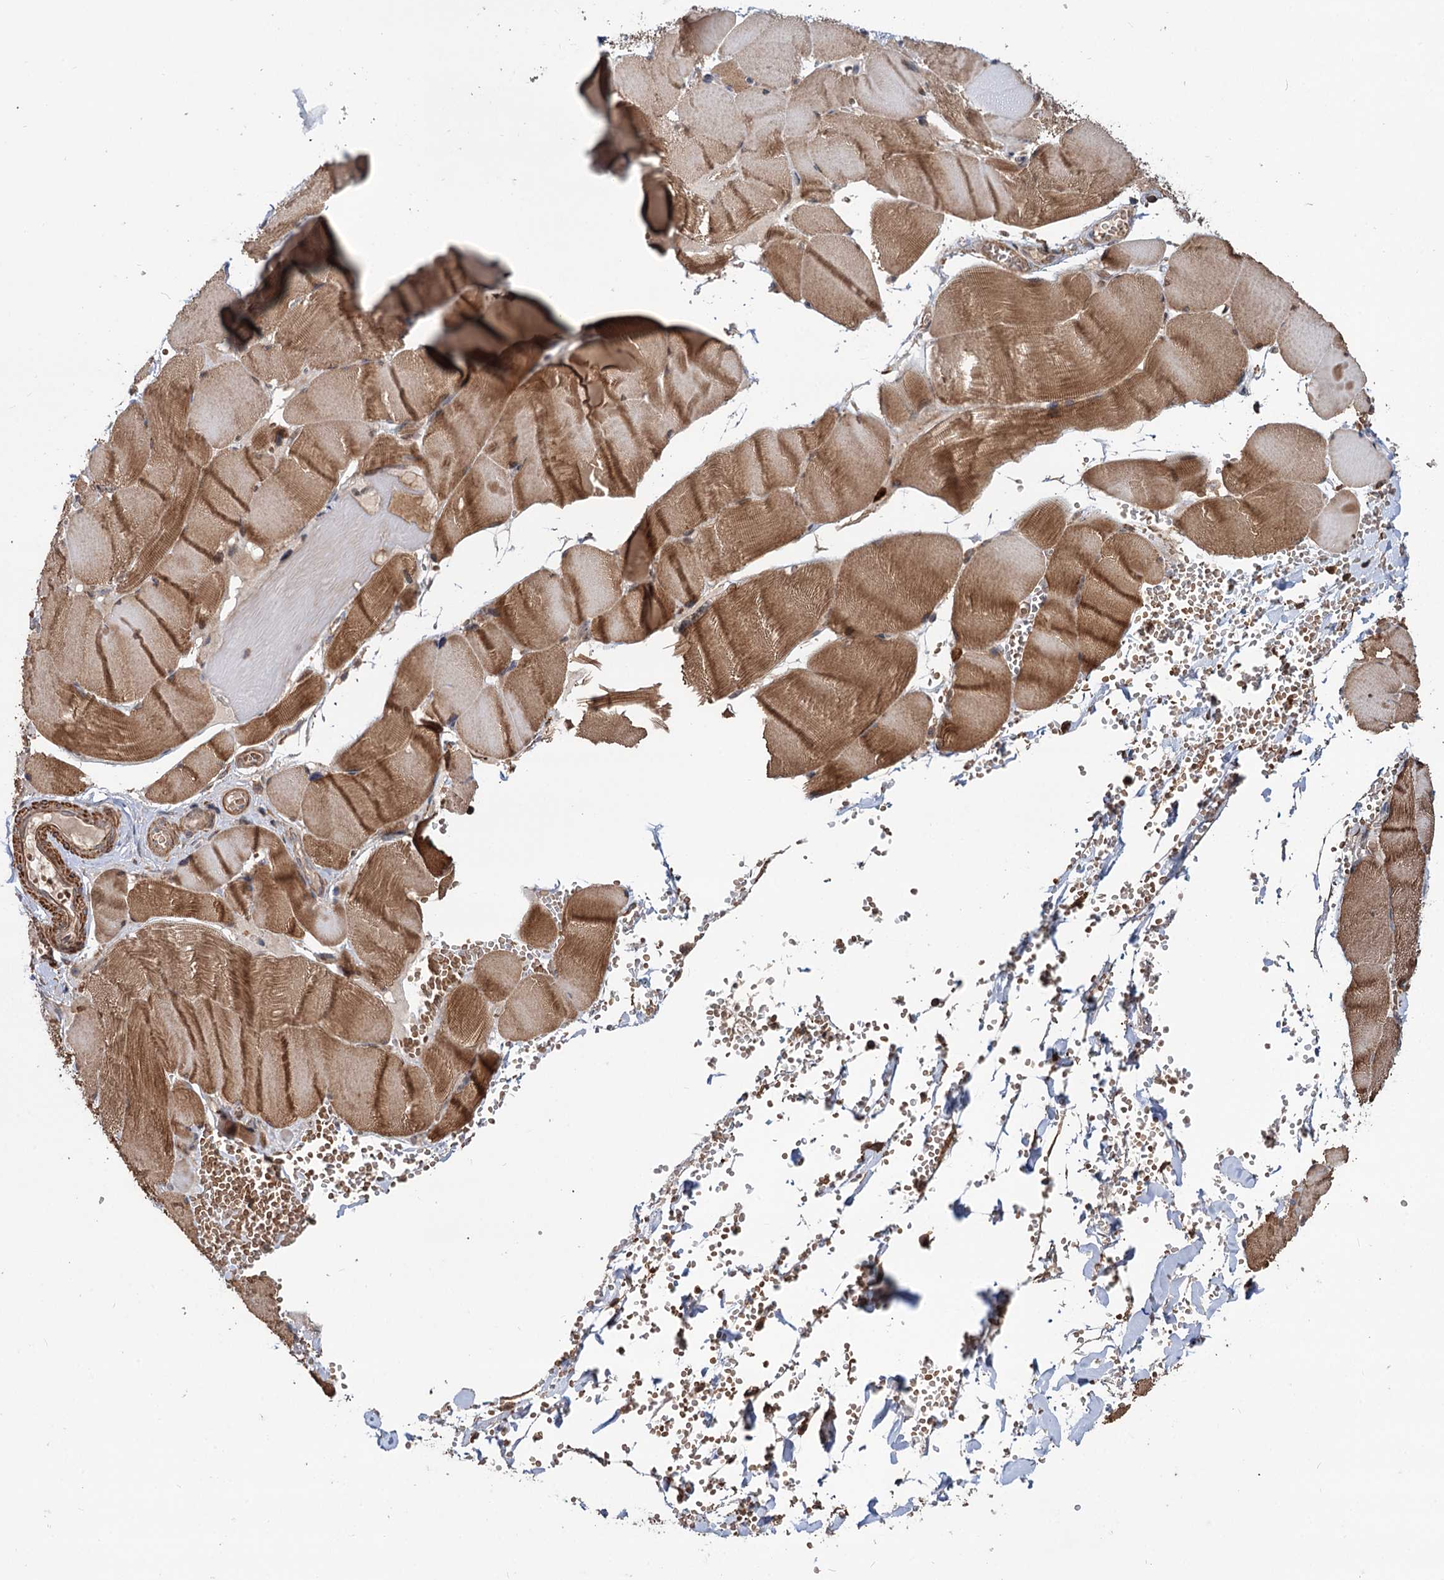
{"staining": {"intensity": "weak", "quantity": "<25%", "location": "cytoplasmic/membranous"}, "tissue": "adipose tissue", "cell_type": "Adipocytes", "image_type": "normal", "snomed": [{"axis": "morphology", "description": "Normal tissue, NOS"}, {"axis": "topography", "description": "Skeletal muscle"}, {"axis": "topography", "description": "Peripheral nerve tissue"}], "caption": "Adipocytes show no significant protein positivity in benign adipose tissue.", "gene": "GRIP1", "patient": {"sex": "female", "age": 55}}